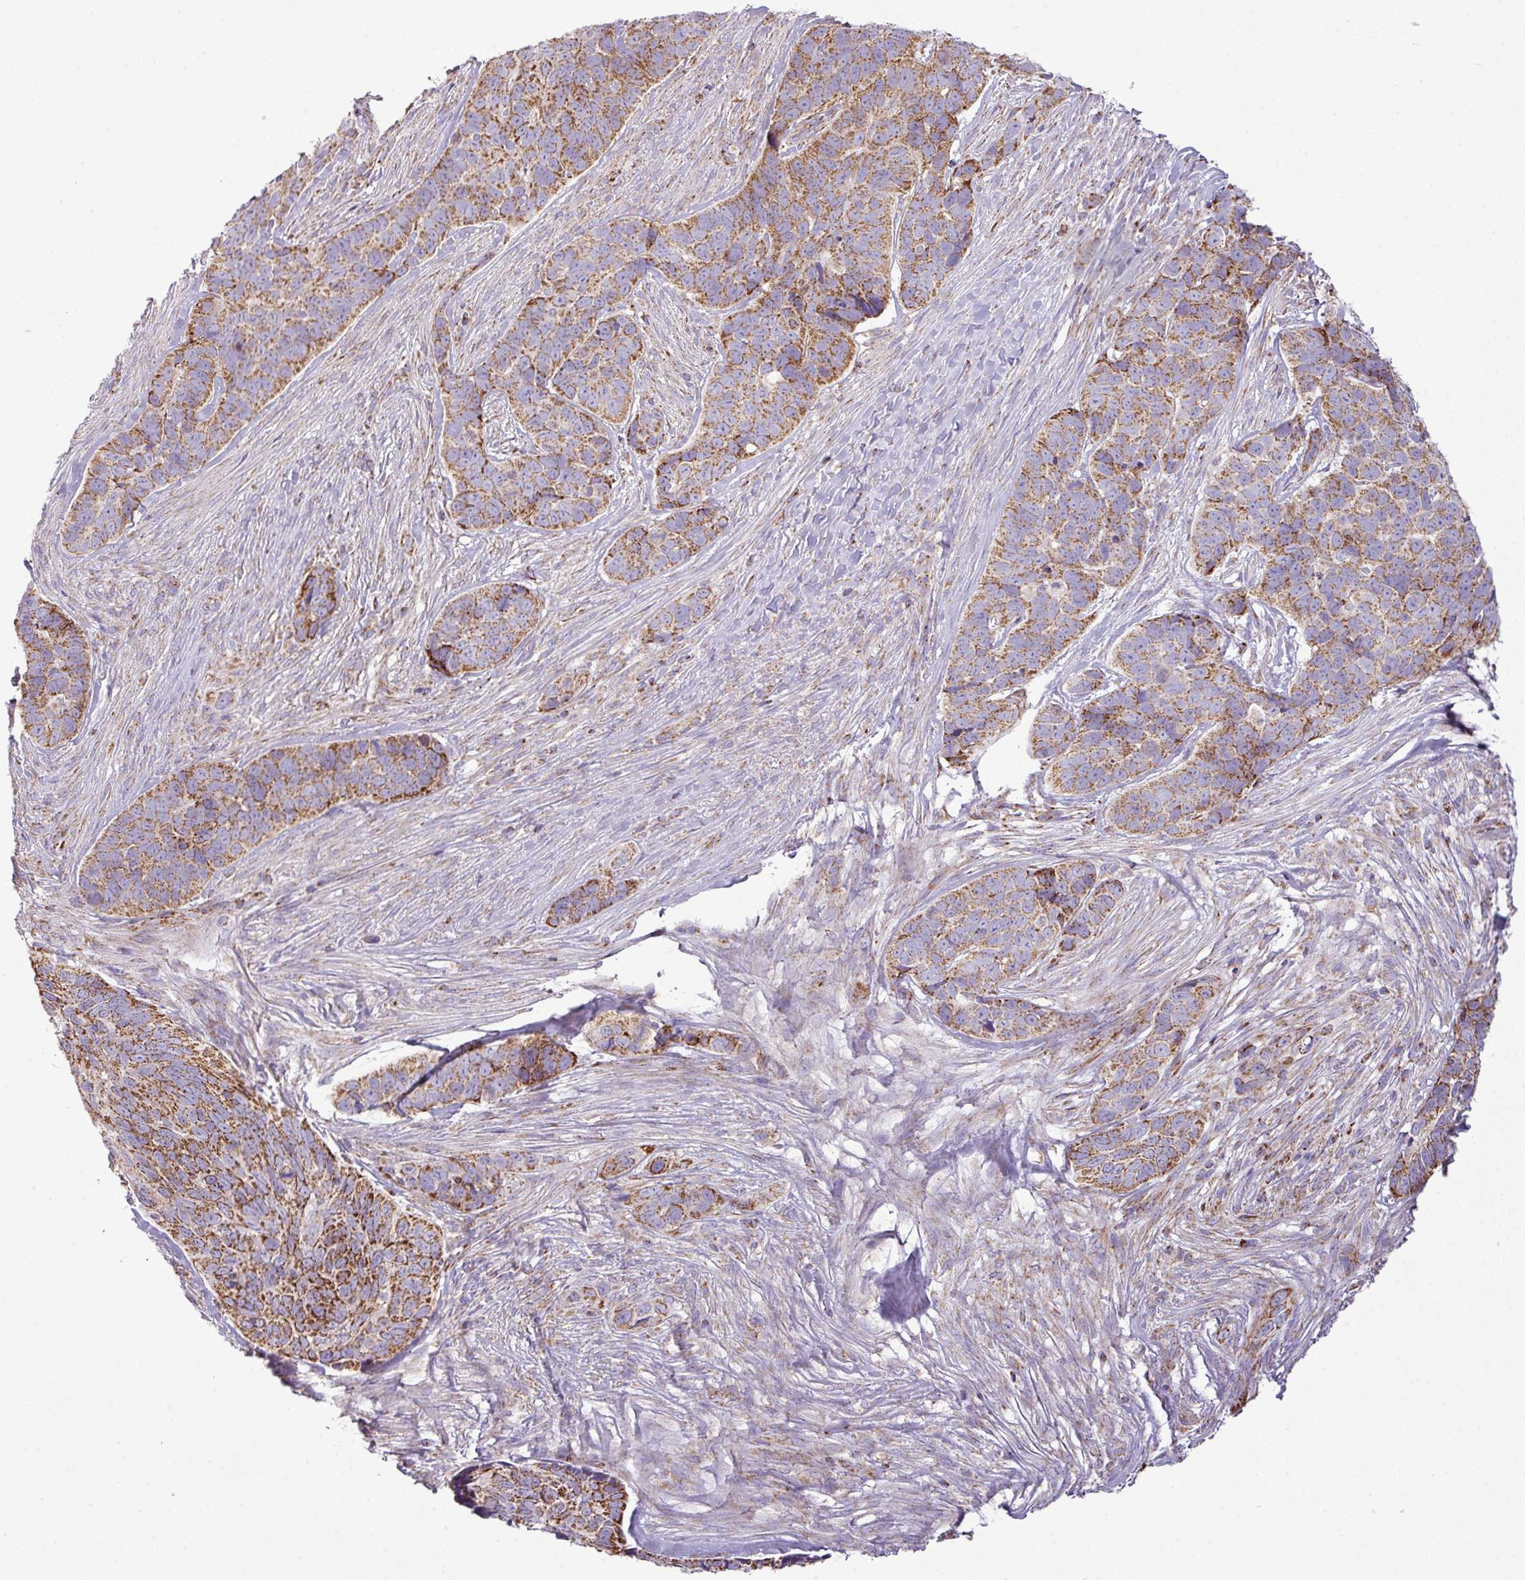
{"staining": {"intensity": "moderate", "quantity": ">75%", "location": "cytoplasmic/membranous"}, "tissue": "skin cancer", "cell_type": "Tumor cells", "image_type": "cancer", "snomed": [{"axis": "morphology", "description": "Basal cell carcinoma"}, {"axis": "topography", "description": "Skin"}], "caption": "IHC image of neoplastic tissue: human skin cancer (basal cell carcinoma) stained using IHC reveals medium levels of moderate protein expression localized specifically in the cytoplasmic/membranous of tumor cells, appearing as a cytoplasmic/membranous brown color.", "gene": "ZNF81", "patient": {"sex": "female", "age": 82}}